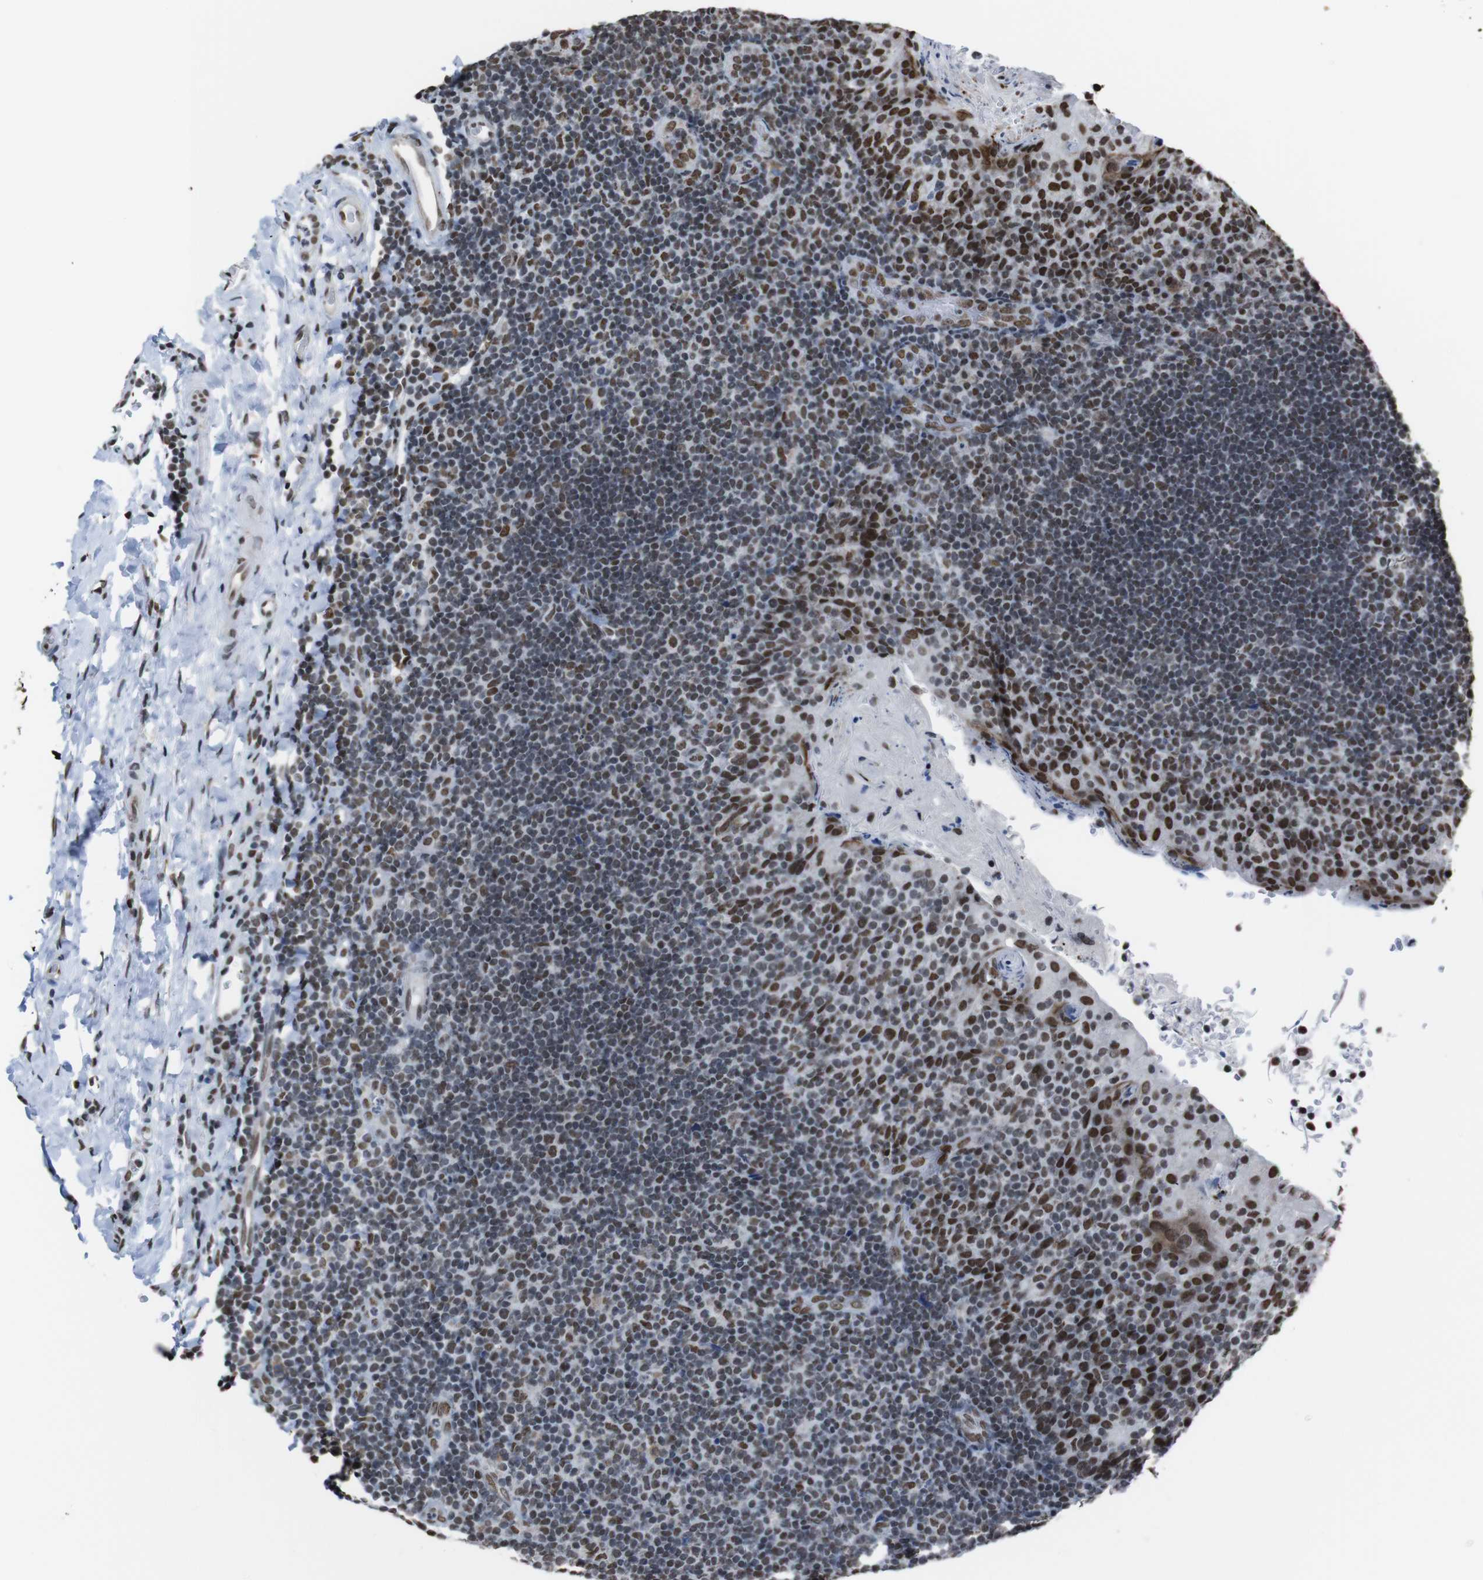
{"staining": {"intensity": "strong", "quantity": ">75%", "location": "nuclear"}, "tissue": "tonsil", "cell_type": "Germinal center cells", "image_type": "normal", "snomed": [{"axis": "morphology", "description": "Normal tissue, NOS"}, {"axis": "topography", "description": "Tonsil"}], "caption": "Protein staining demonstrates strong nuclear expression in about >75% of germinal center cells in benign tonsil.", "gene": "ROMO1", "patient": {"sex": "male", "age": 17}}